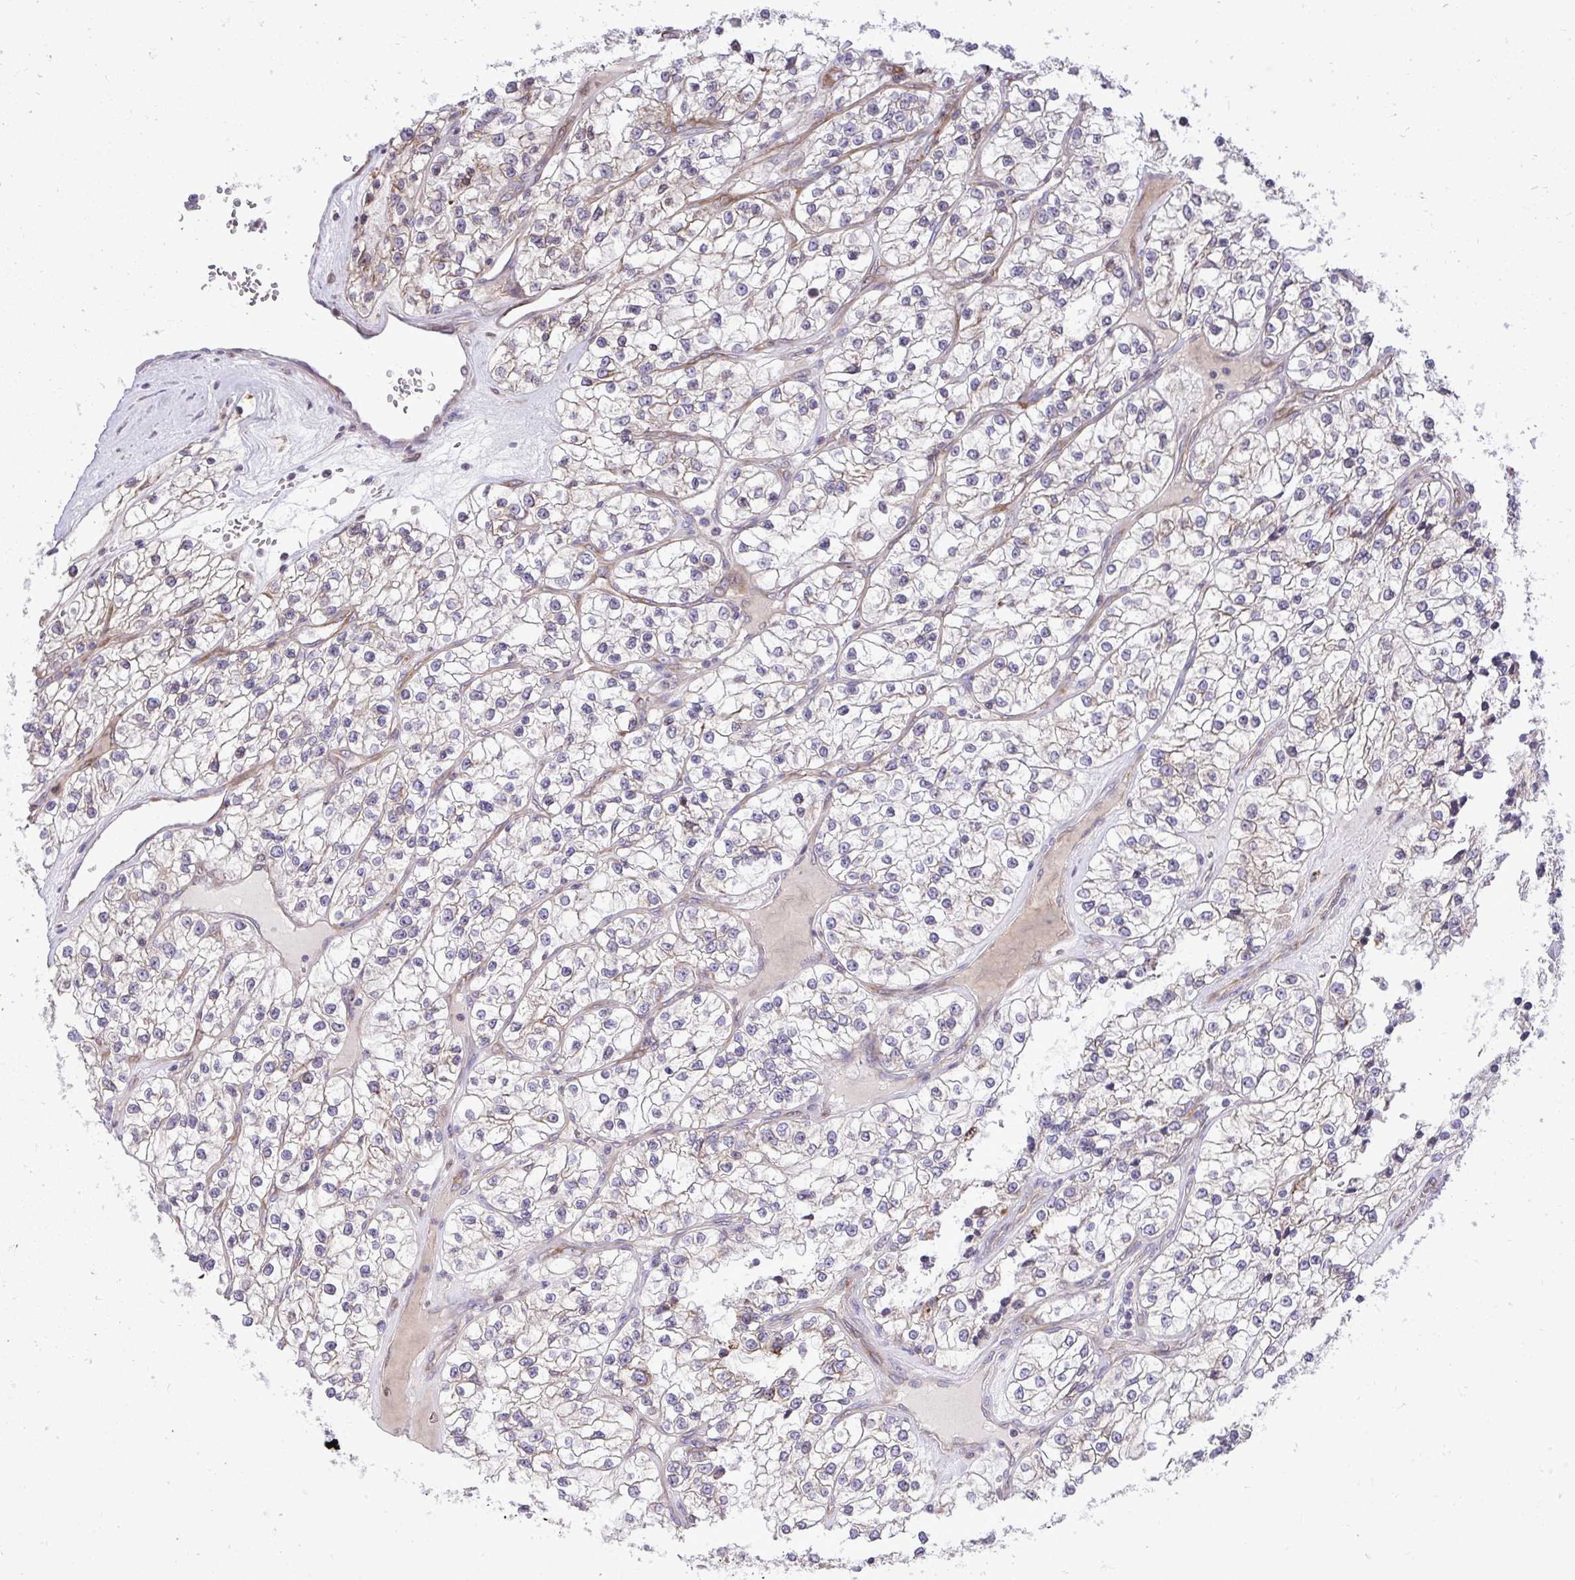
{"staining": {"intensity": "negative", "quantity": "none", "location": "none"}, "tissue": "renal cancer", "cell_type": "Tumor cells", "image_type": "cancer", "snomed": [{"axis": "morphology", "description": "Adenocarcinoma, NOS"}, {"axis": "topography", "description": "Kidney"}], "caption": "Histopathology image shows no significant protein positivity in tumor cells of adenocarcinoma (renal).", "gene": "METTL9", "patient": {"sex": "female", "age": 57}}